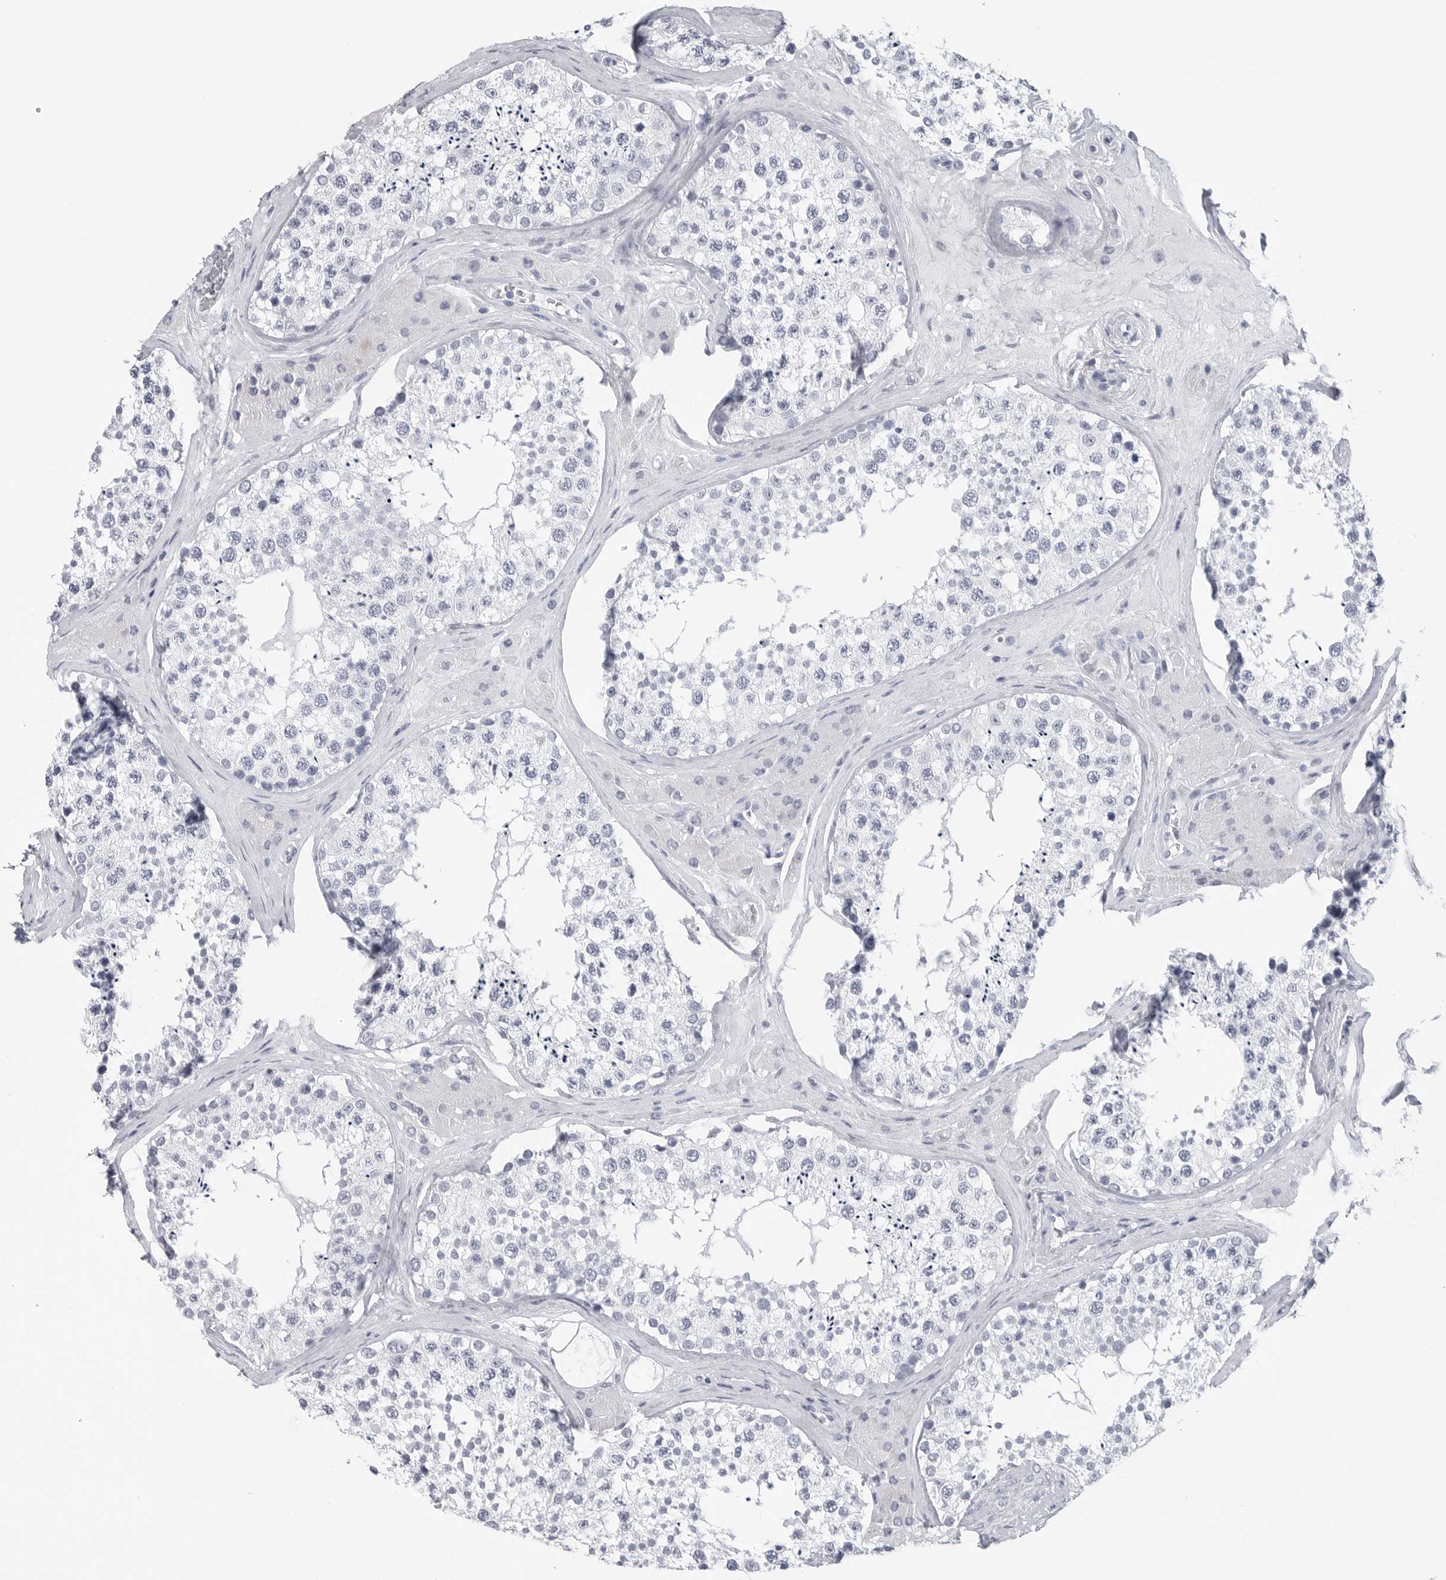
{"staining": {"intensity": "negative", "quantity": "none", "location": "none"}, "tissue": "testis", "cell_type": "Cells in seminiferous ducts", "image_type": "normal", "snomed": [{"axis": "morphology", "description": "Normal tissue, NOS"}, {"axis": "topography", "description": "Testis"}], "caption": "Immunohistochemistry micrograph of unremarkable testis: testis stained with DAB exhibits no significant protein expression in cells in seminiferous ducts.", "gene": "CSH1", "patient": {"sex": "male", "age": 46}}